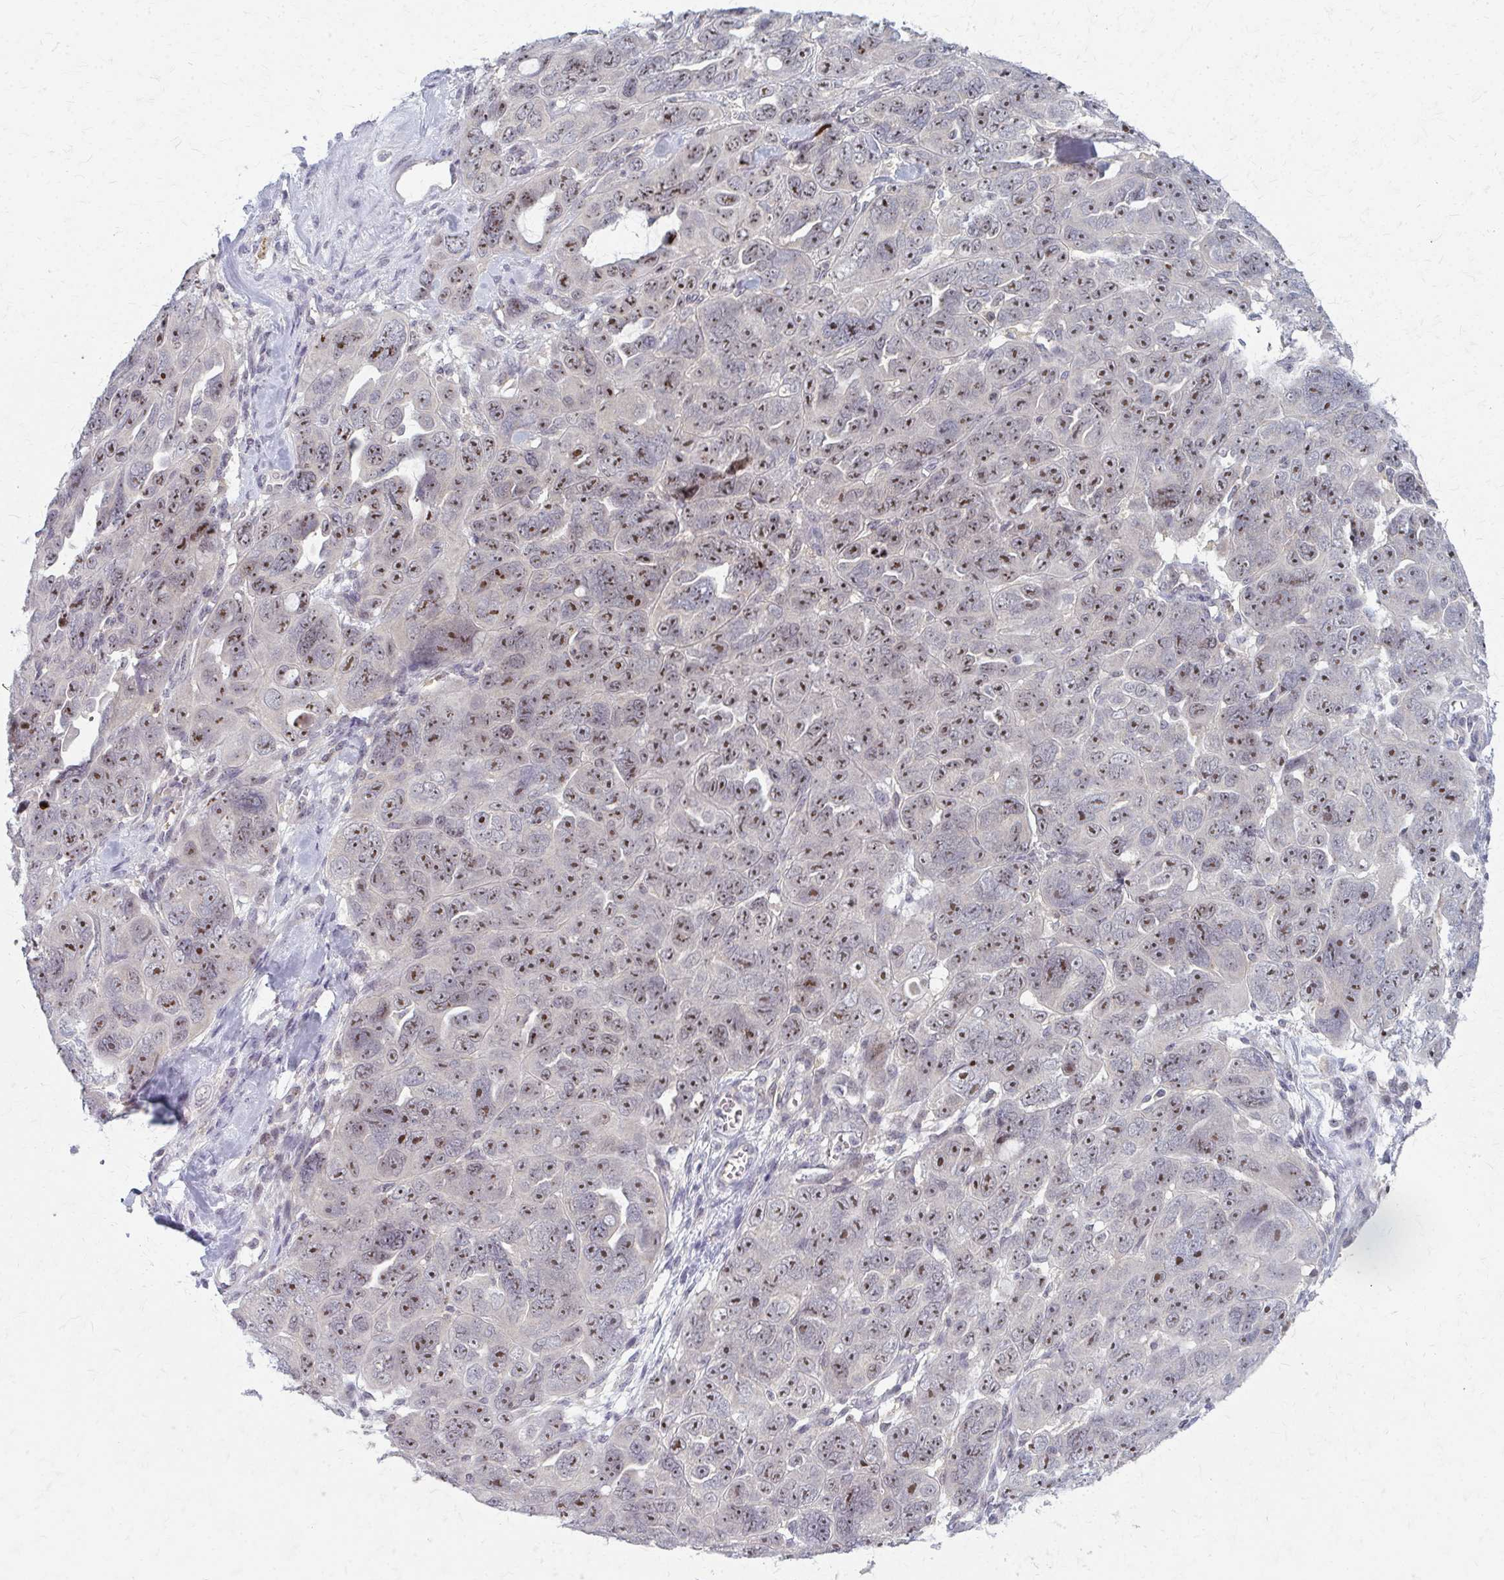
{"staining": {"intensity": "moderate", "quantity": ">75%", "location": "nuclear"}, "tissue": "ovarian cancer", "cell_type": "Tumor cells", "image_type": "cancer", "snomed": [{"axis": "morphology", "description": "Cystadenocarcinoma, serous, NOS"}, {"axis": "topography", "description": "Ovary"}], "caption": "Ovarian cancer stained with a brown dye demonstrates moderate nuclear positive staining in approximately >75% of tumor cells.", "gene": "NUDT16", "patient": {"sex": "female", "age": 63}}